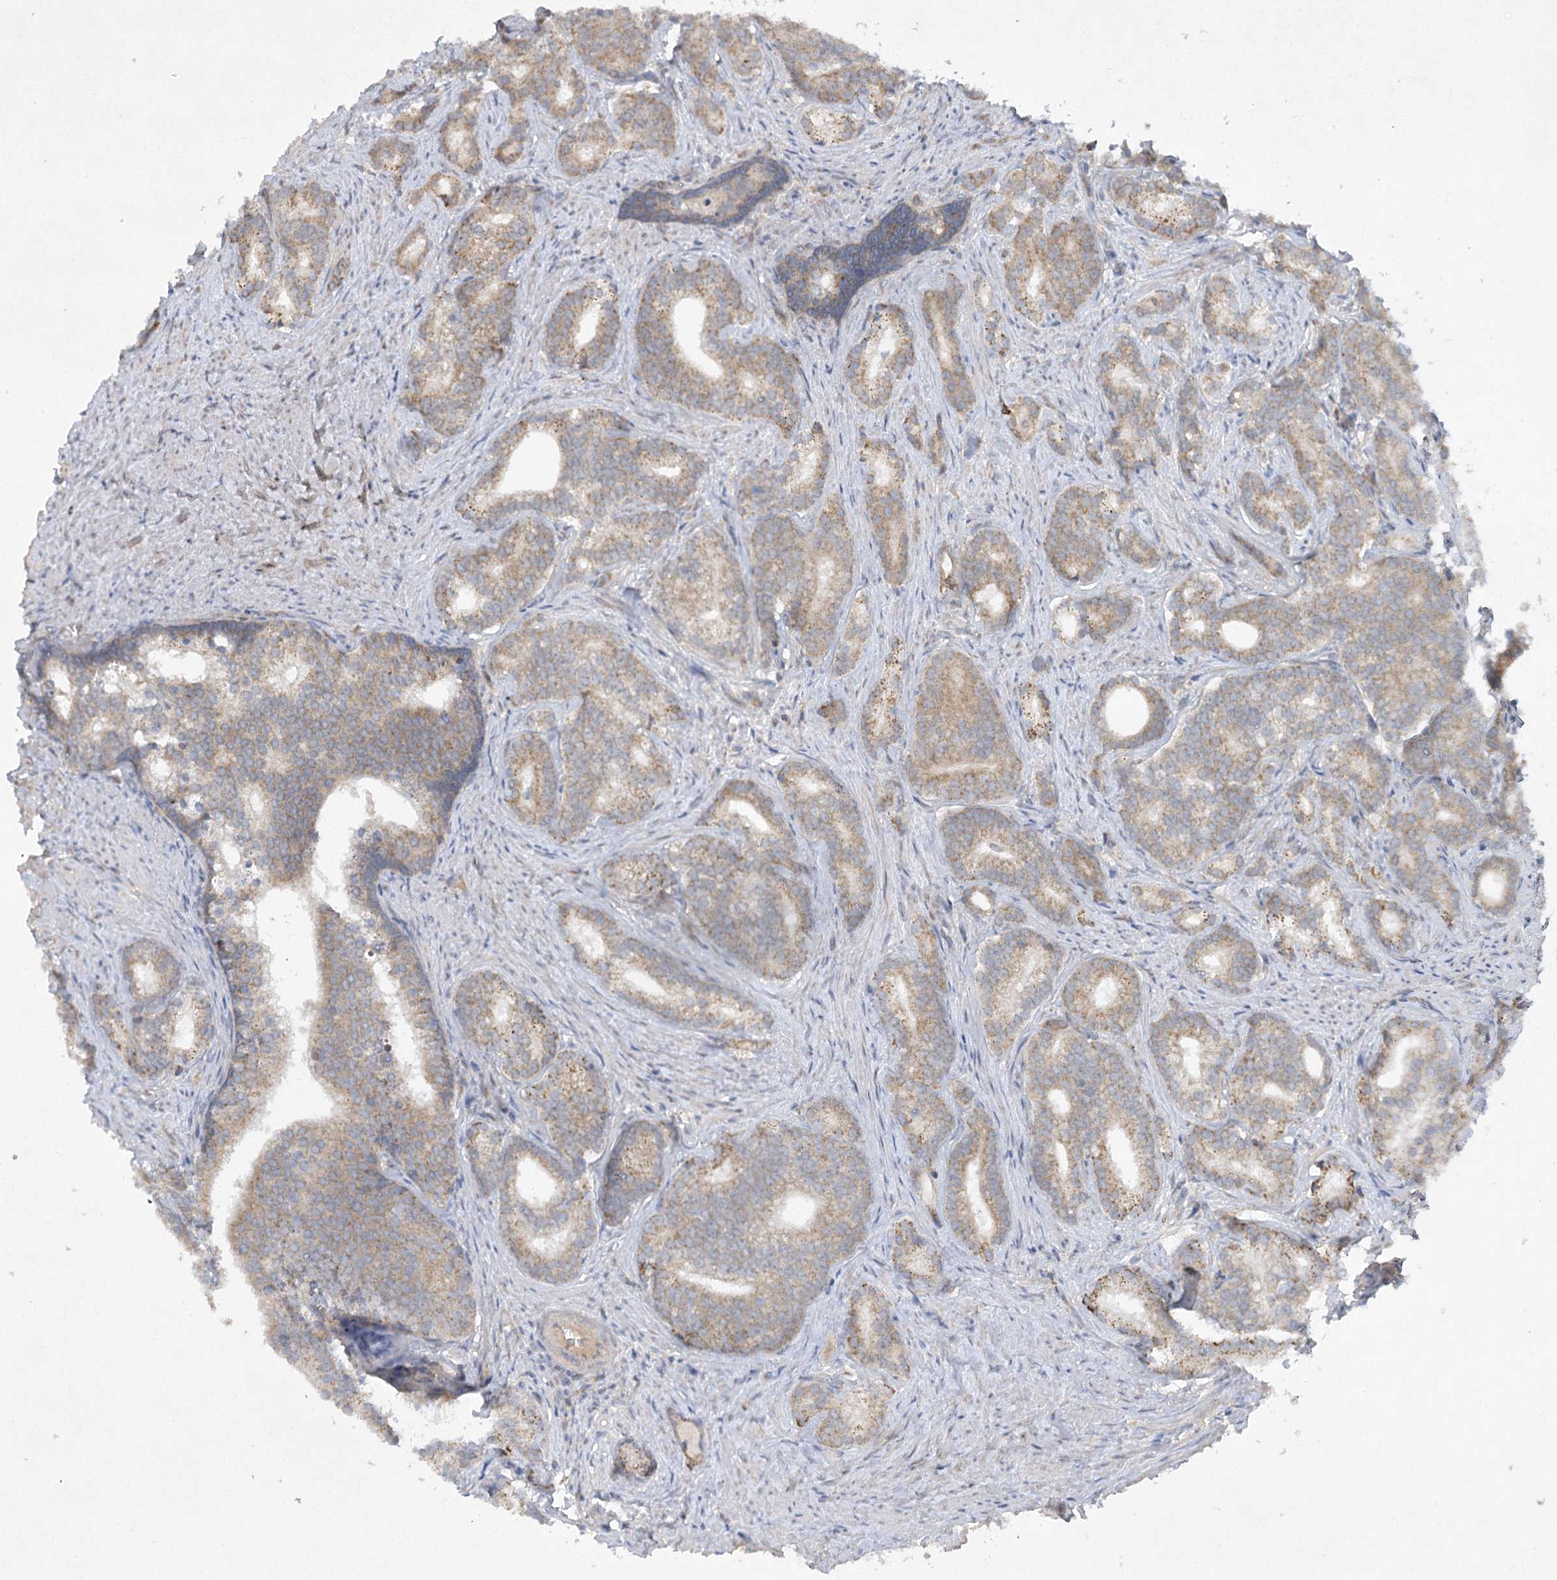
{"staining": {"intensity": "moderate", "quantity": ">75%", "location": "cytoplasmic/membranous"}, "tissue": "prostate cancer", "cell_type": "Tumor cells", "image_type": "cancer", "snomed": [{"axis": "morphology", "description": "Adenocarcinoma, Low grade"}, {"axis": "topography", "description": "Prostate"}], "caption": "Protein positivity by IHC reveals moderate cytoplasmic/membranous positivity in about >75% of tumor cells in prostate cancer (adenocarcinoma (low-grade)). The staining was performed using DAB to visualize the protein expression in brown, while the nuclei were stained in blue with hematoxylin (Magnification: 20x).", "gene": "TRAF3IP1", "patient": {"sex": "male", "age": 71}}